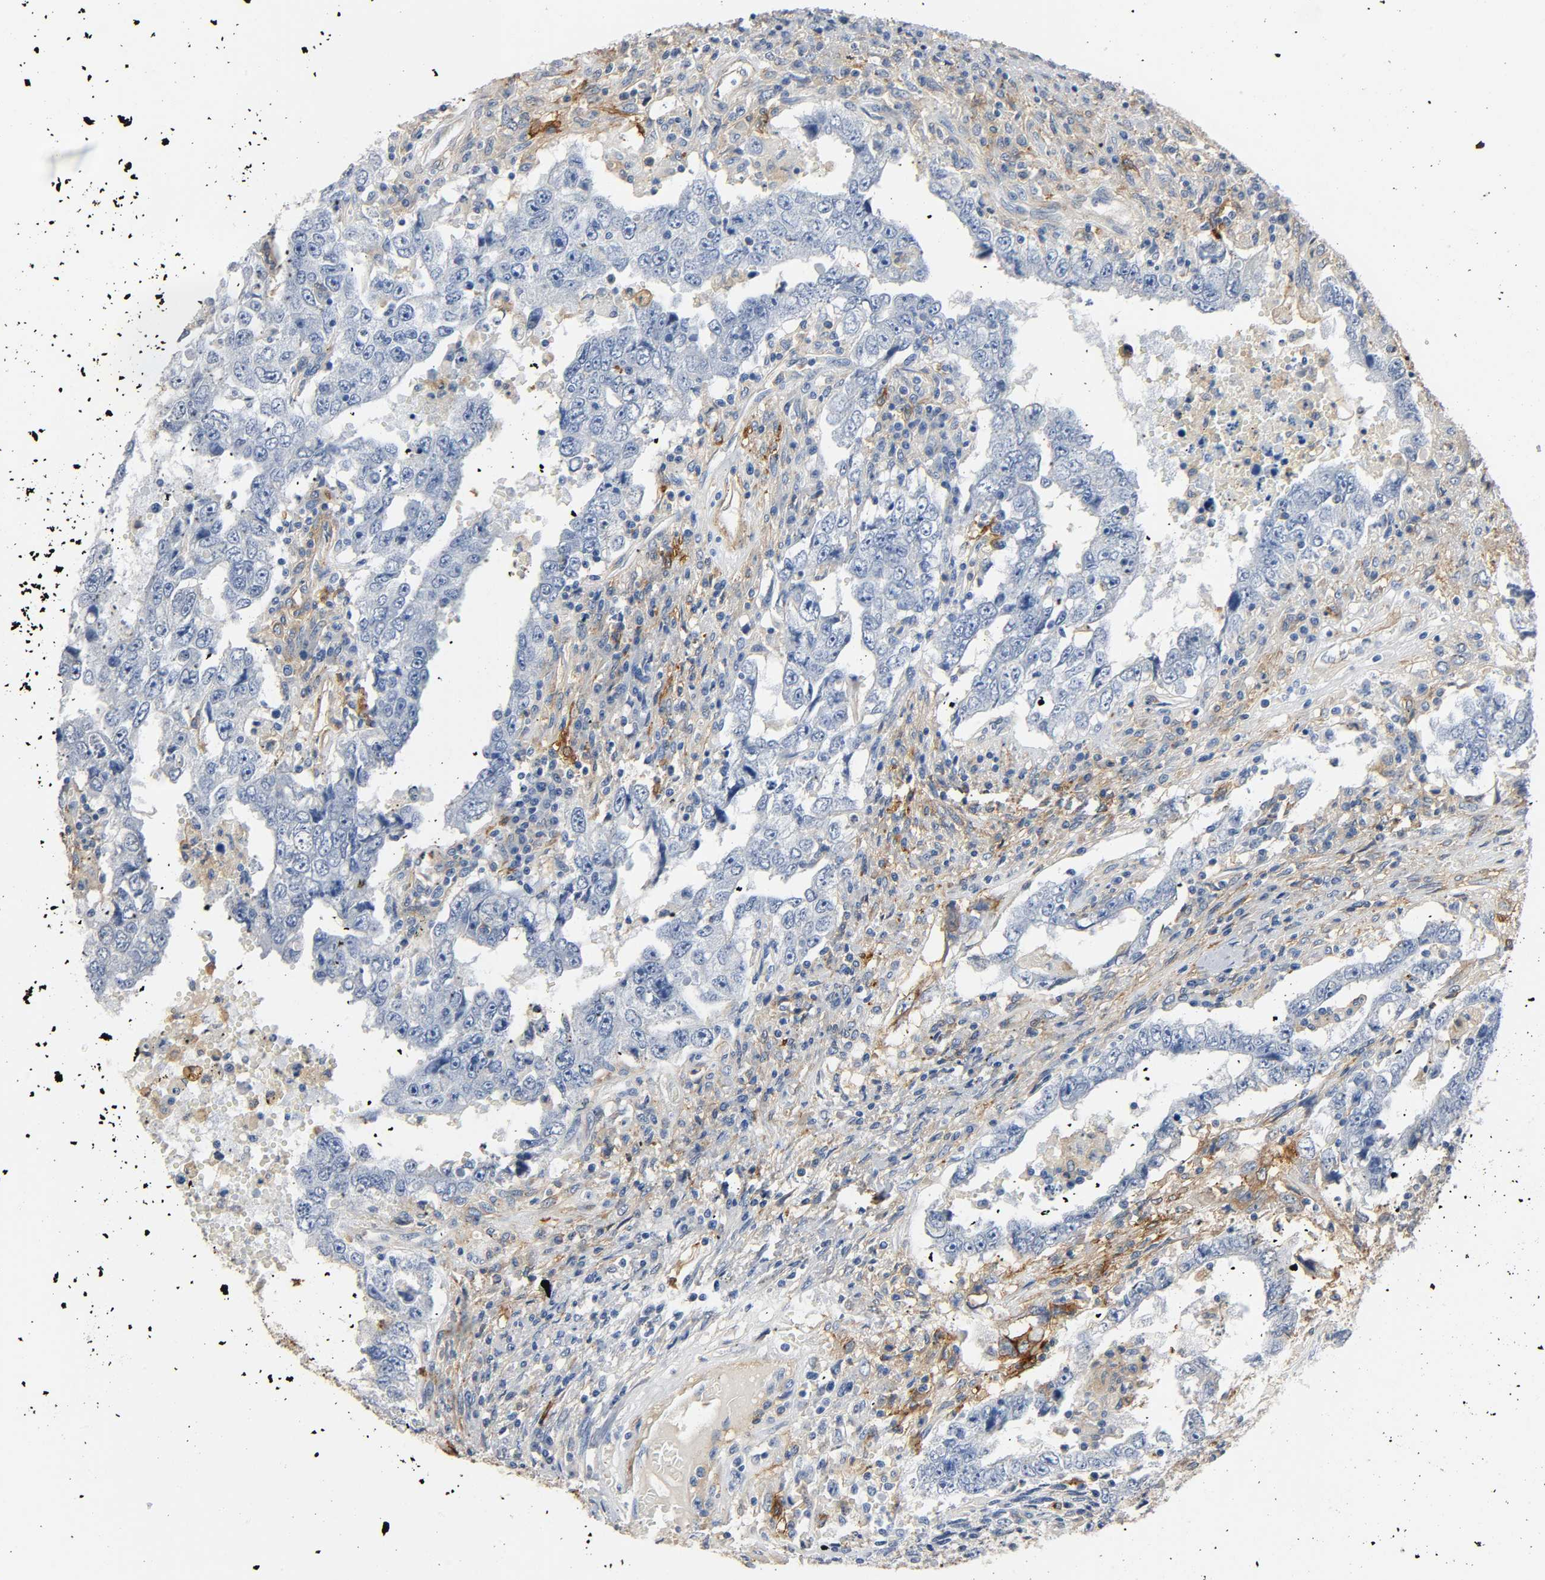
{"staining": {"intensity": "weak", "quantity": "<25%", "location": "cytoplasmic/membranous"}, "tissue": "testis cancer", "cell_type": "Tumor cells", "image_type": "cancer", "snomed": [{"axis": "morphology", "description": "Carcinoma, Embryonal, NOS"}, {"axis": "topography", "description": "Testis"}], "caption": "High power microscopy micrograph of an immunohistochemistry (IHC) micrograph of testis embryonal carcinoma, revealing no significant staining in tumor cells.", "gene": "ANPEP", "patient": {"sex": "male", "age": 26}}